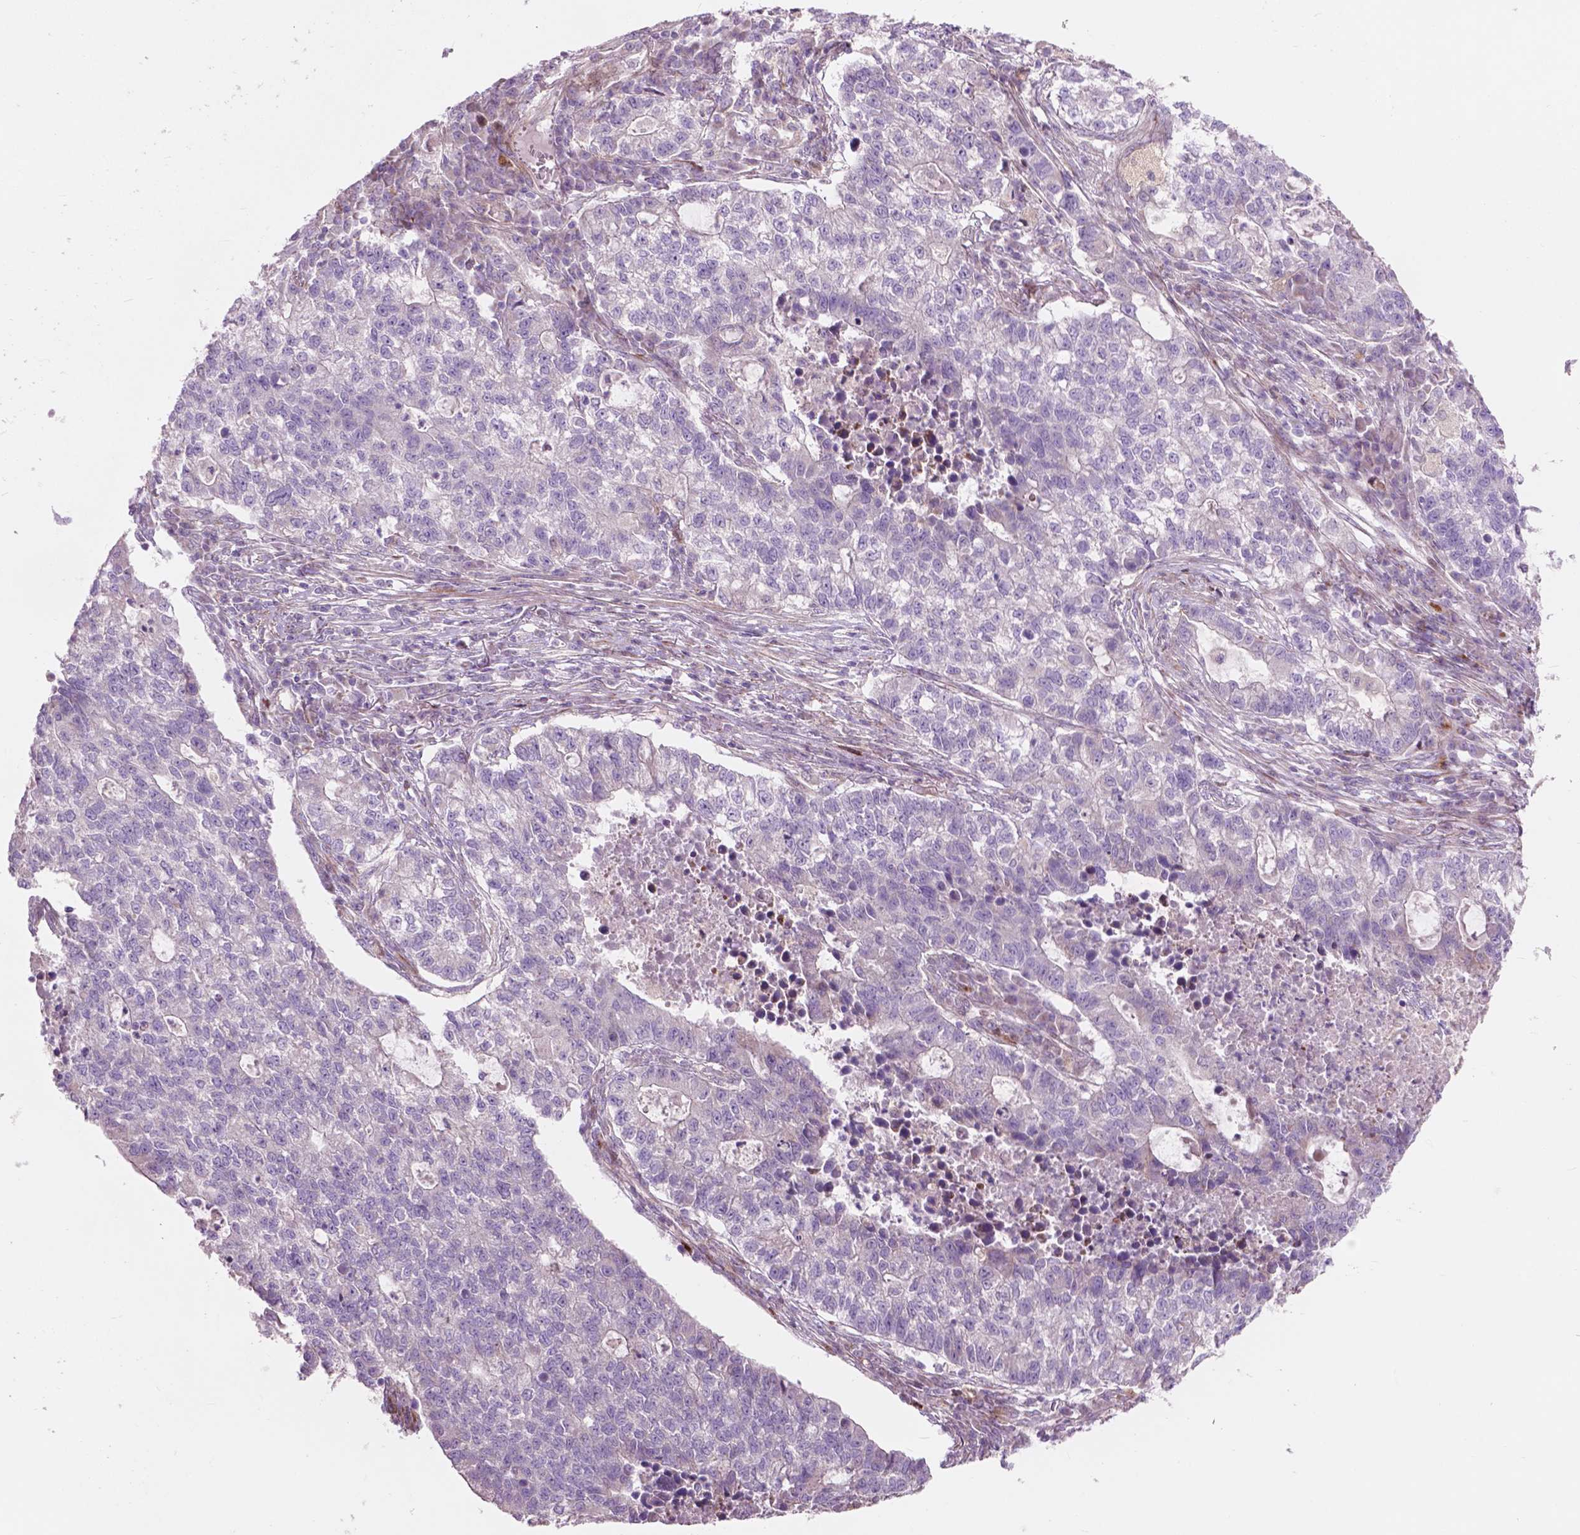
{"staining": {"intensity": "negative", "quantity": "none", "location": "none"}, "tissue": "lung cancer", "cell_type": "Tumor cells", "image_type": "cancer", "snomed": [{"axis": "morphology", "description": "Adenocarcinoma, NOS"}, {"axis": "topography", "description": "Lung"}], "caption": "Tumor cells show no significant expression in lung cancer.", "gene": "MORN1", "patient": {"sex": "male", "age": 57}}